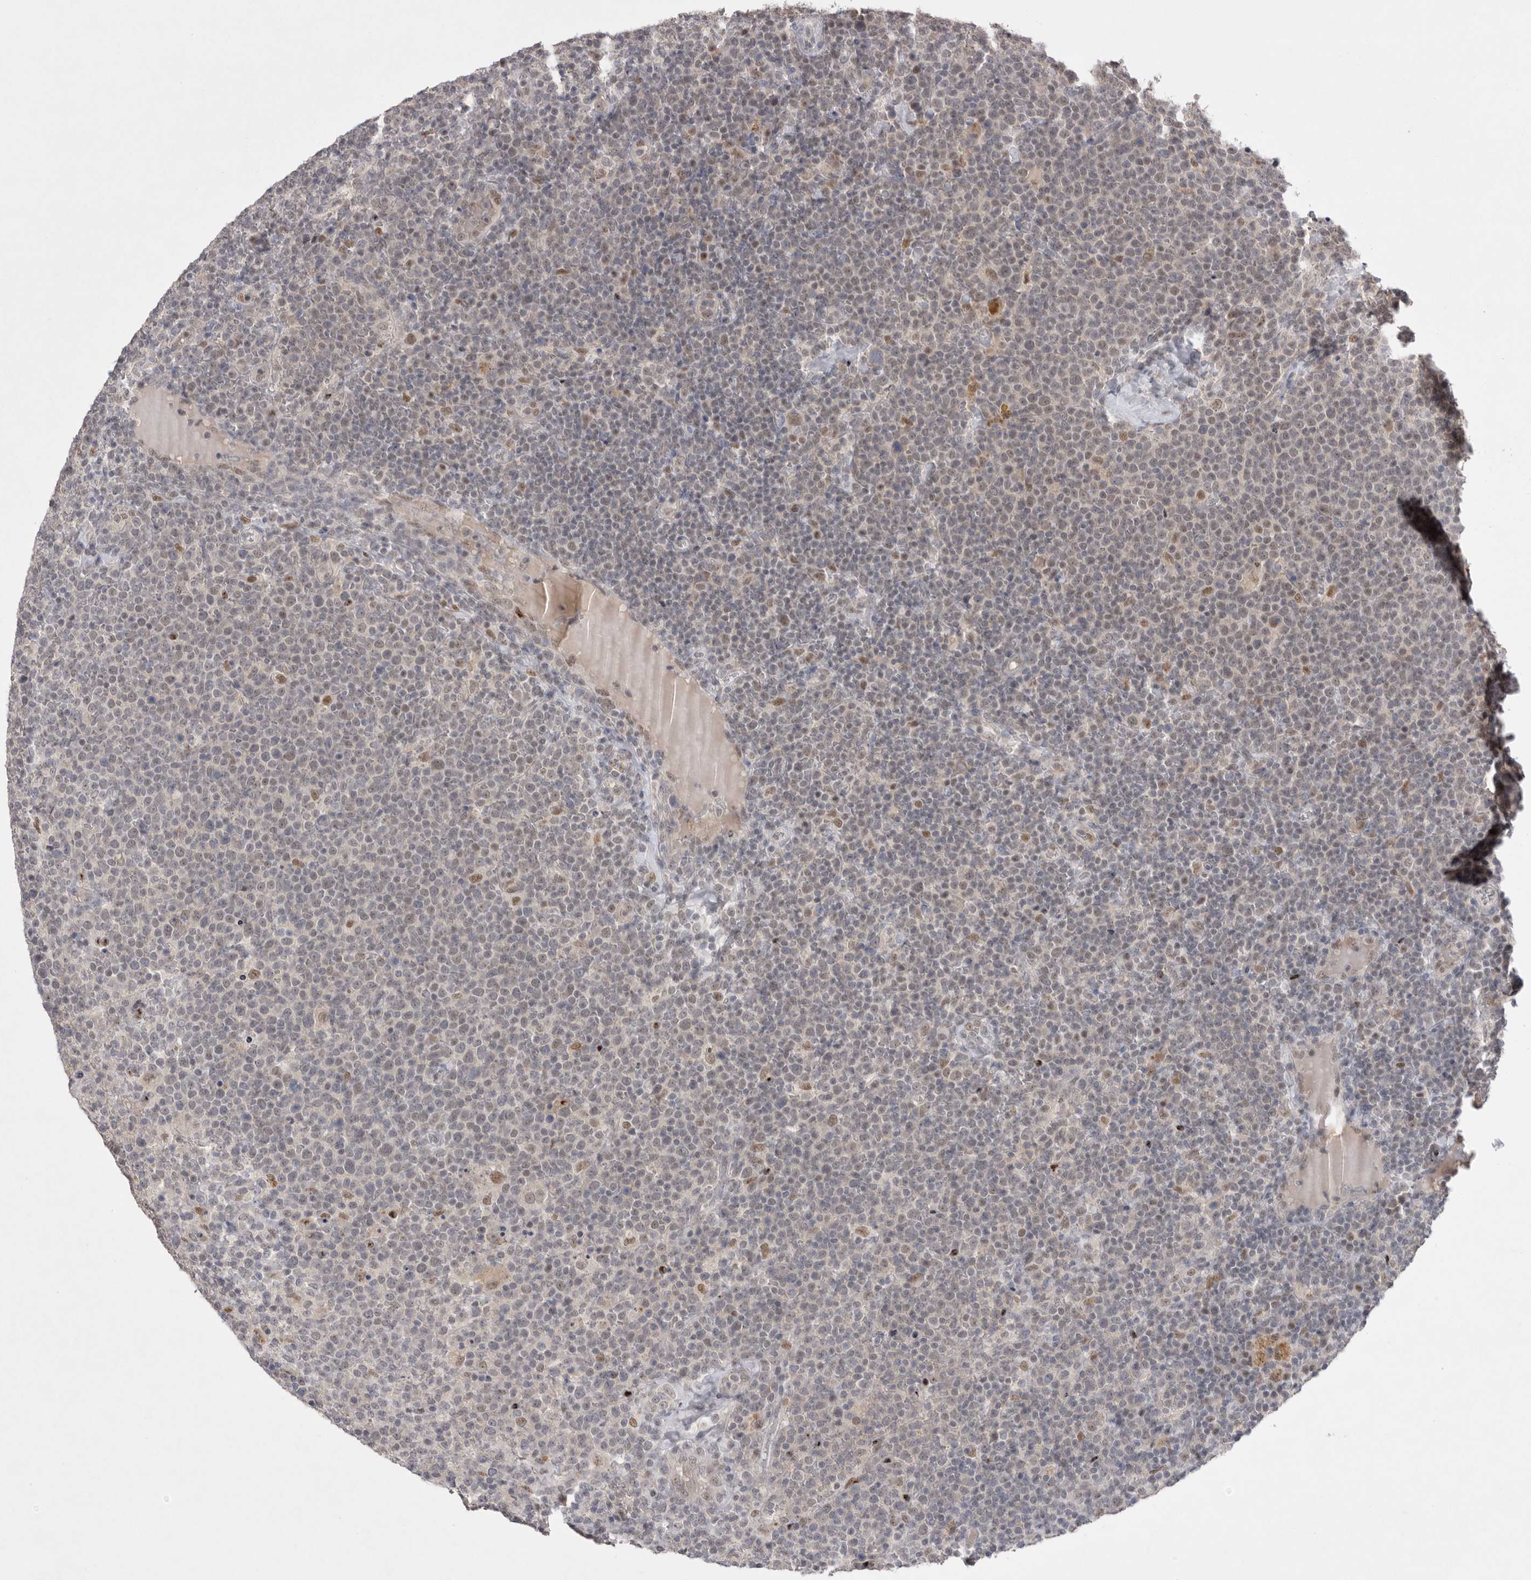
{"staining": {"intensity": "moderate", "quantity": "<25%", "location": "nuclear"}, "tissue": "lymphoma", "cell_type": "Tumor cells", "image_type": "cancer", "snomed": [{"axis": "morphology", "description": "Malignant lymphoma, non-Hodgkin's type, High grade"}, {"axis": "topography", "description": "Lymph node"}], "caption": "A high-resolution image shows immunohistochemistry (IHC) staining of lymphoma, which demonstrates moderate nuclear expression in about <25% of tumor cells.", "gene": "HUS1", "patient": {"sex": "male", "age": 61}}